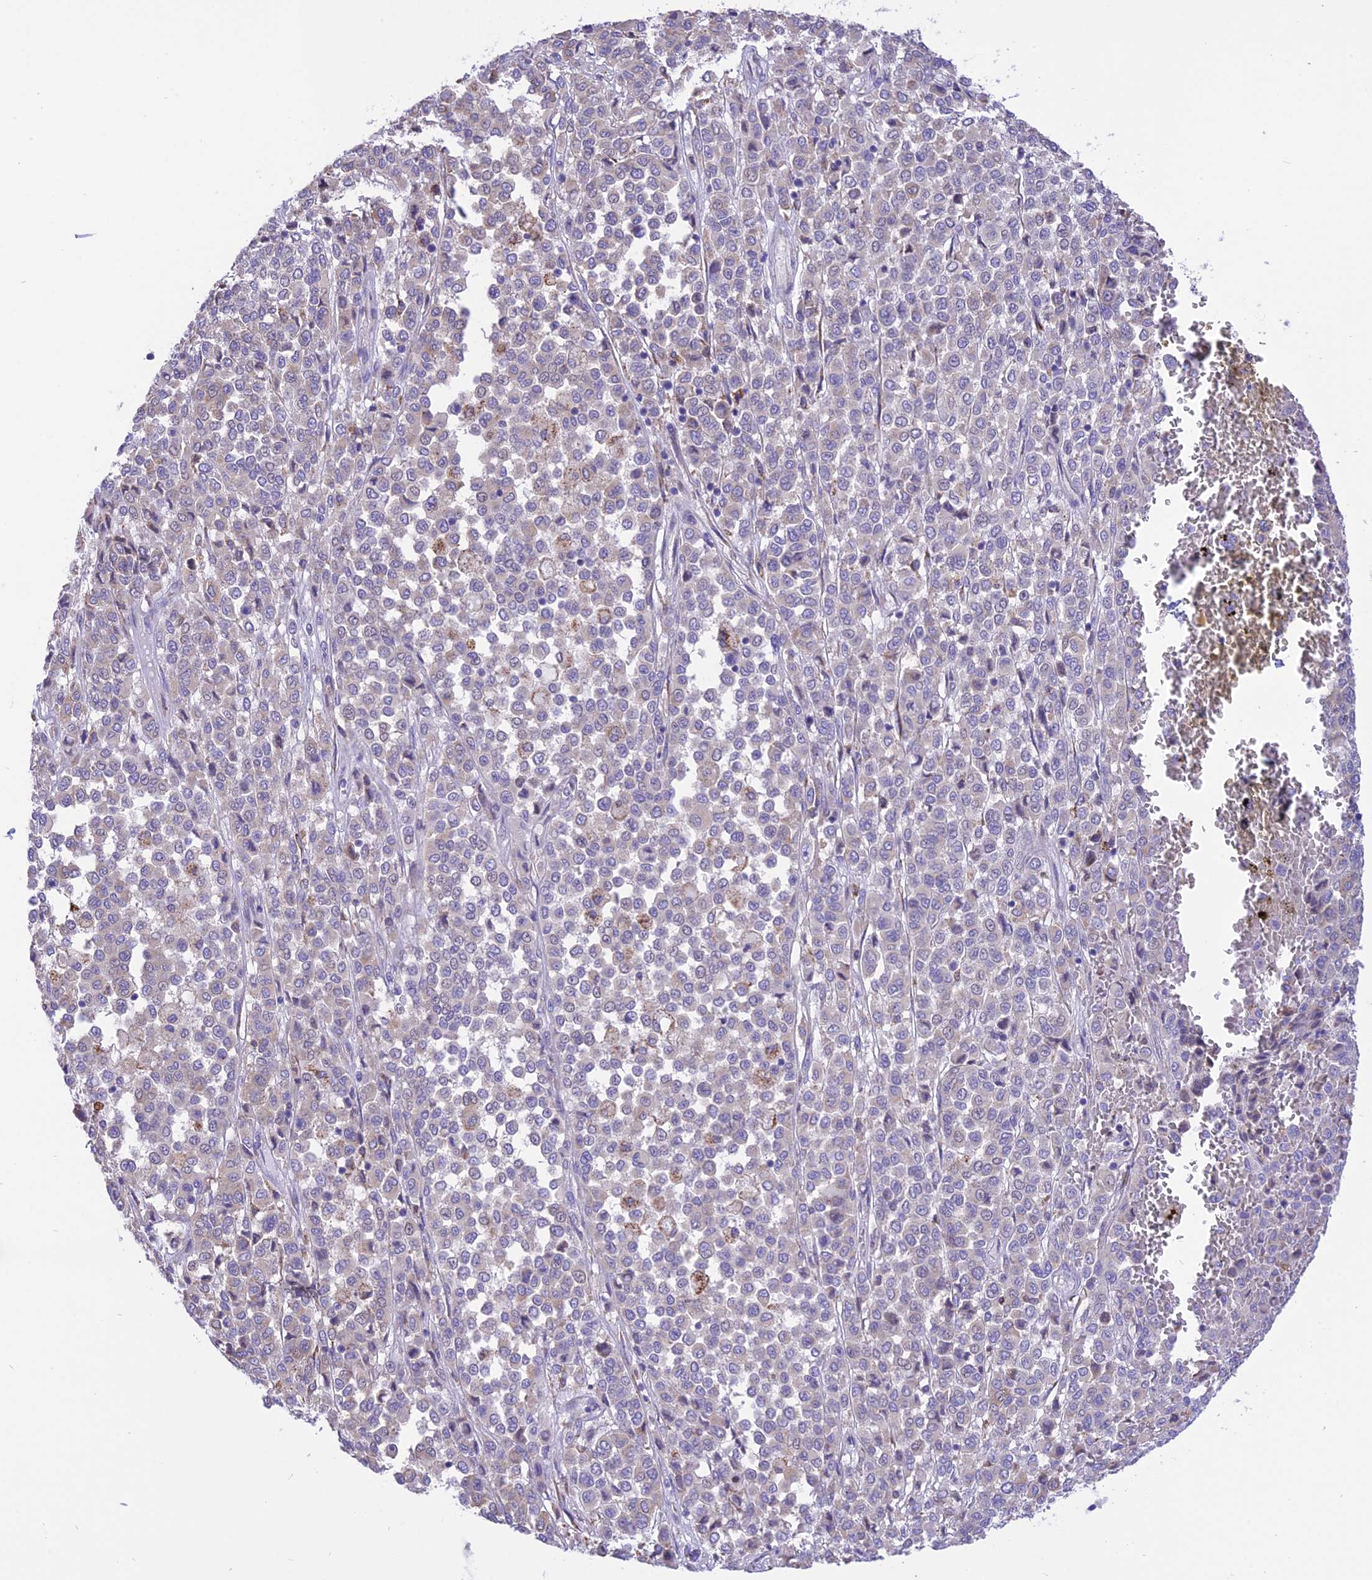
{"staining": {"intensity": "negative", "quantity": "none", "location": "none"}, "tissue": "melanoma", "cell_type": "Tumor cells", "image_type": "cancer", "snomed": [{"axis": "morphology", "description": "Malignant melanoma, Metastatic site"}, {"axis": "topography", "description": "Pancreas"}], "caption": "This is a histopathology image of immunohistochemistry (IHC) staining of melanoma, which shows no positivity in tumor cells.", "gene": "ARMCX6", "patient": {"sex": "female", "age": 30}}